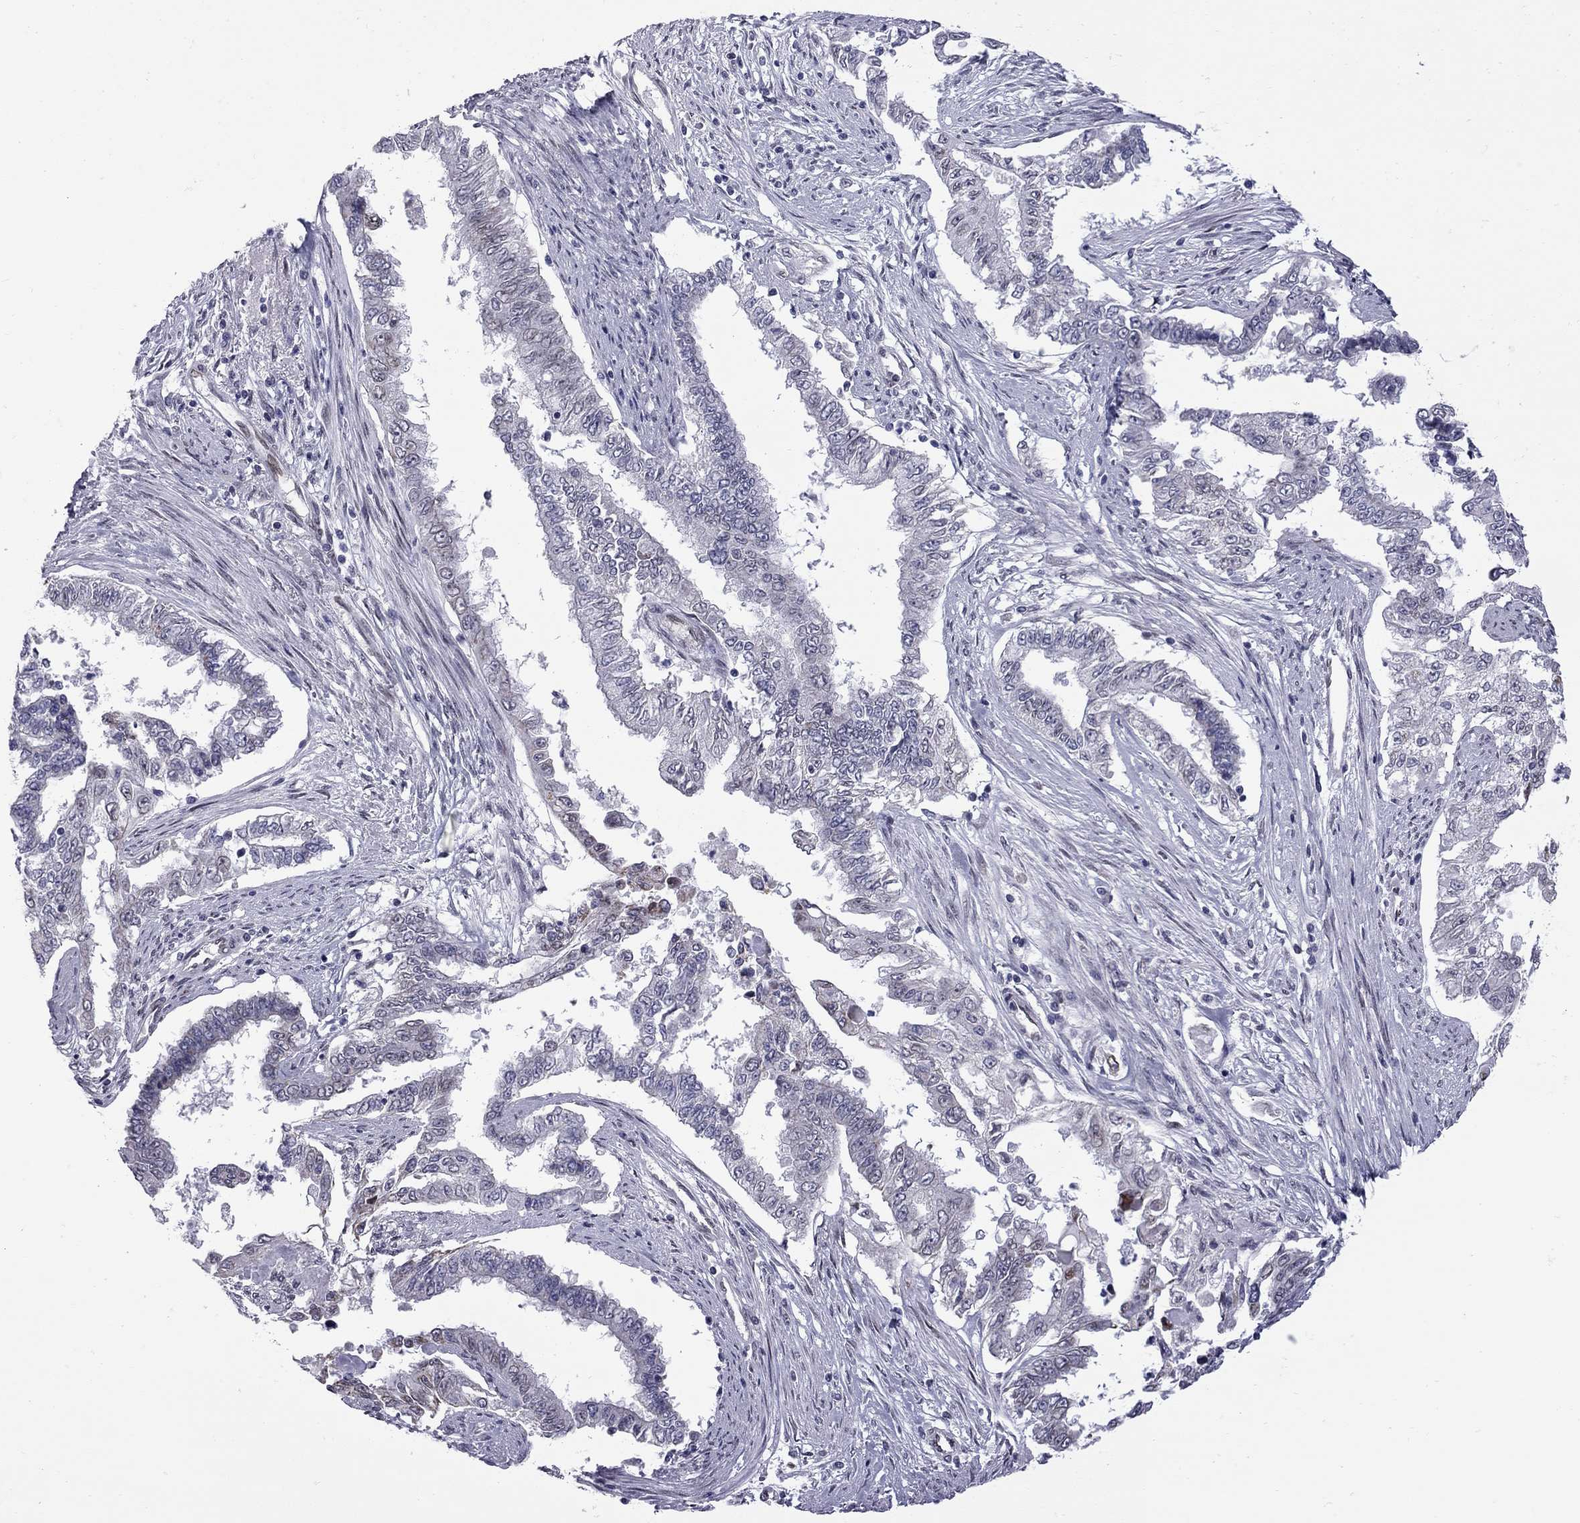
{"staining": {"intensity": "negative", "quantity": "none", "location": "none"}, "tissue": "endometrial cancer", "cell_type": "Tumor cells", "image_type": "cancer", "snomed": [{"axis": "morphology", "description": "Adenocarcinoma, NOS"}, {"axis": "topography", "description": "Uterus"}], "caption": "DAB immunohistochemical staining of endometrial cancer shows no significant staining in tumor cells.", "gene": "CLTCL1", "patient": {"sex": "female", "age": 59}}